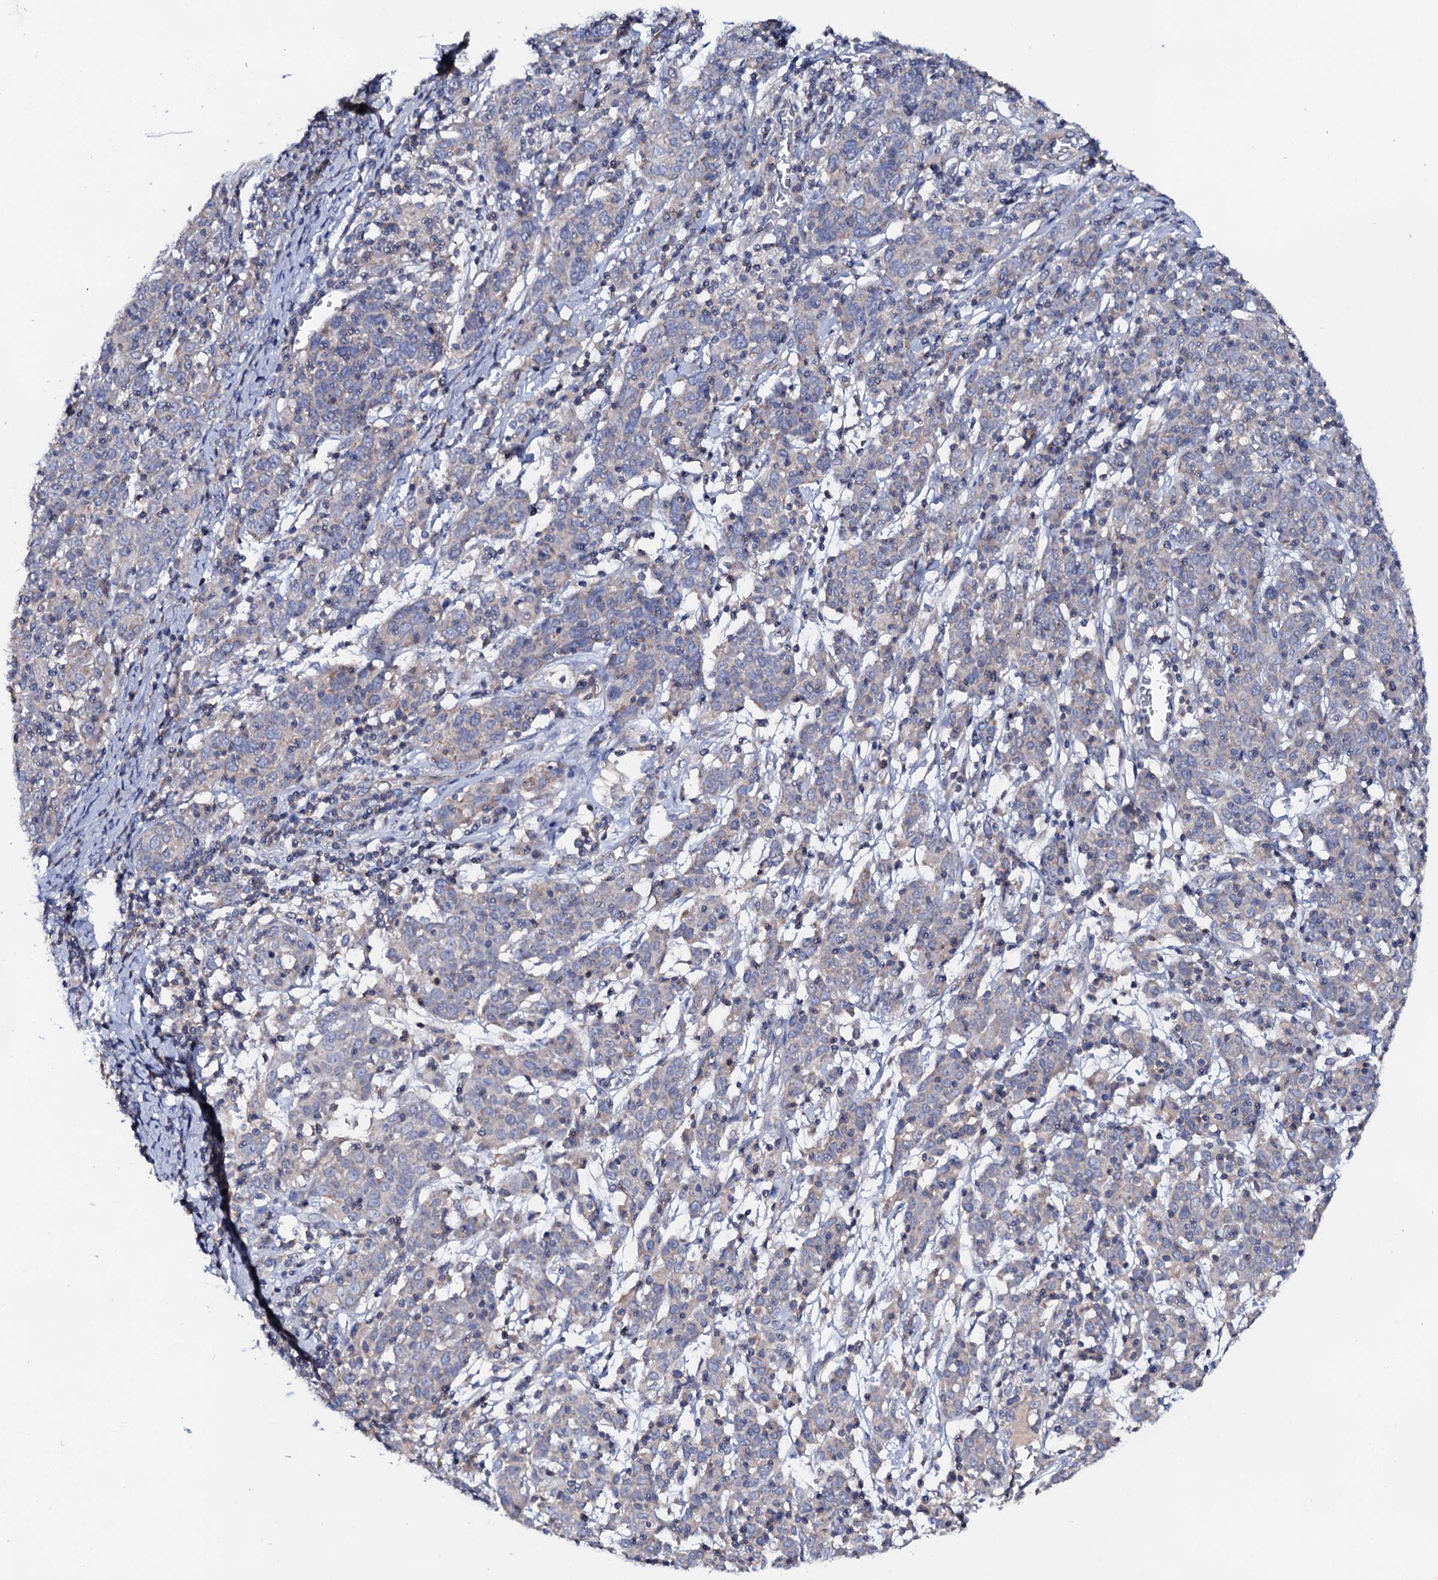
{"staining": {"intensity": "negative", "quantity": "none", "location": "none"}, "tissue": "cervical cancer", "cell_type": "Tumor cells", "image_type": "cancer", "snomed": [{"axis": "morphology", "description": "Squamous cell carcinoma, NOS"}, {"axis": "topography", "description": "Cervix"}], "caption": "Immunohistochemistry of human cervical cancer reveals no positivity in tumor cells.", "gene": "MRPL48", "patient": {"sex": "female", "age": 67}}